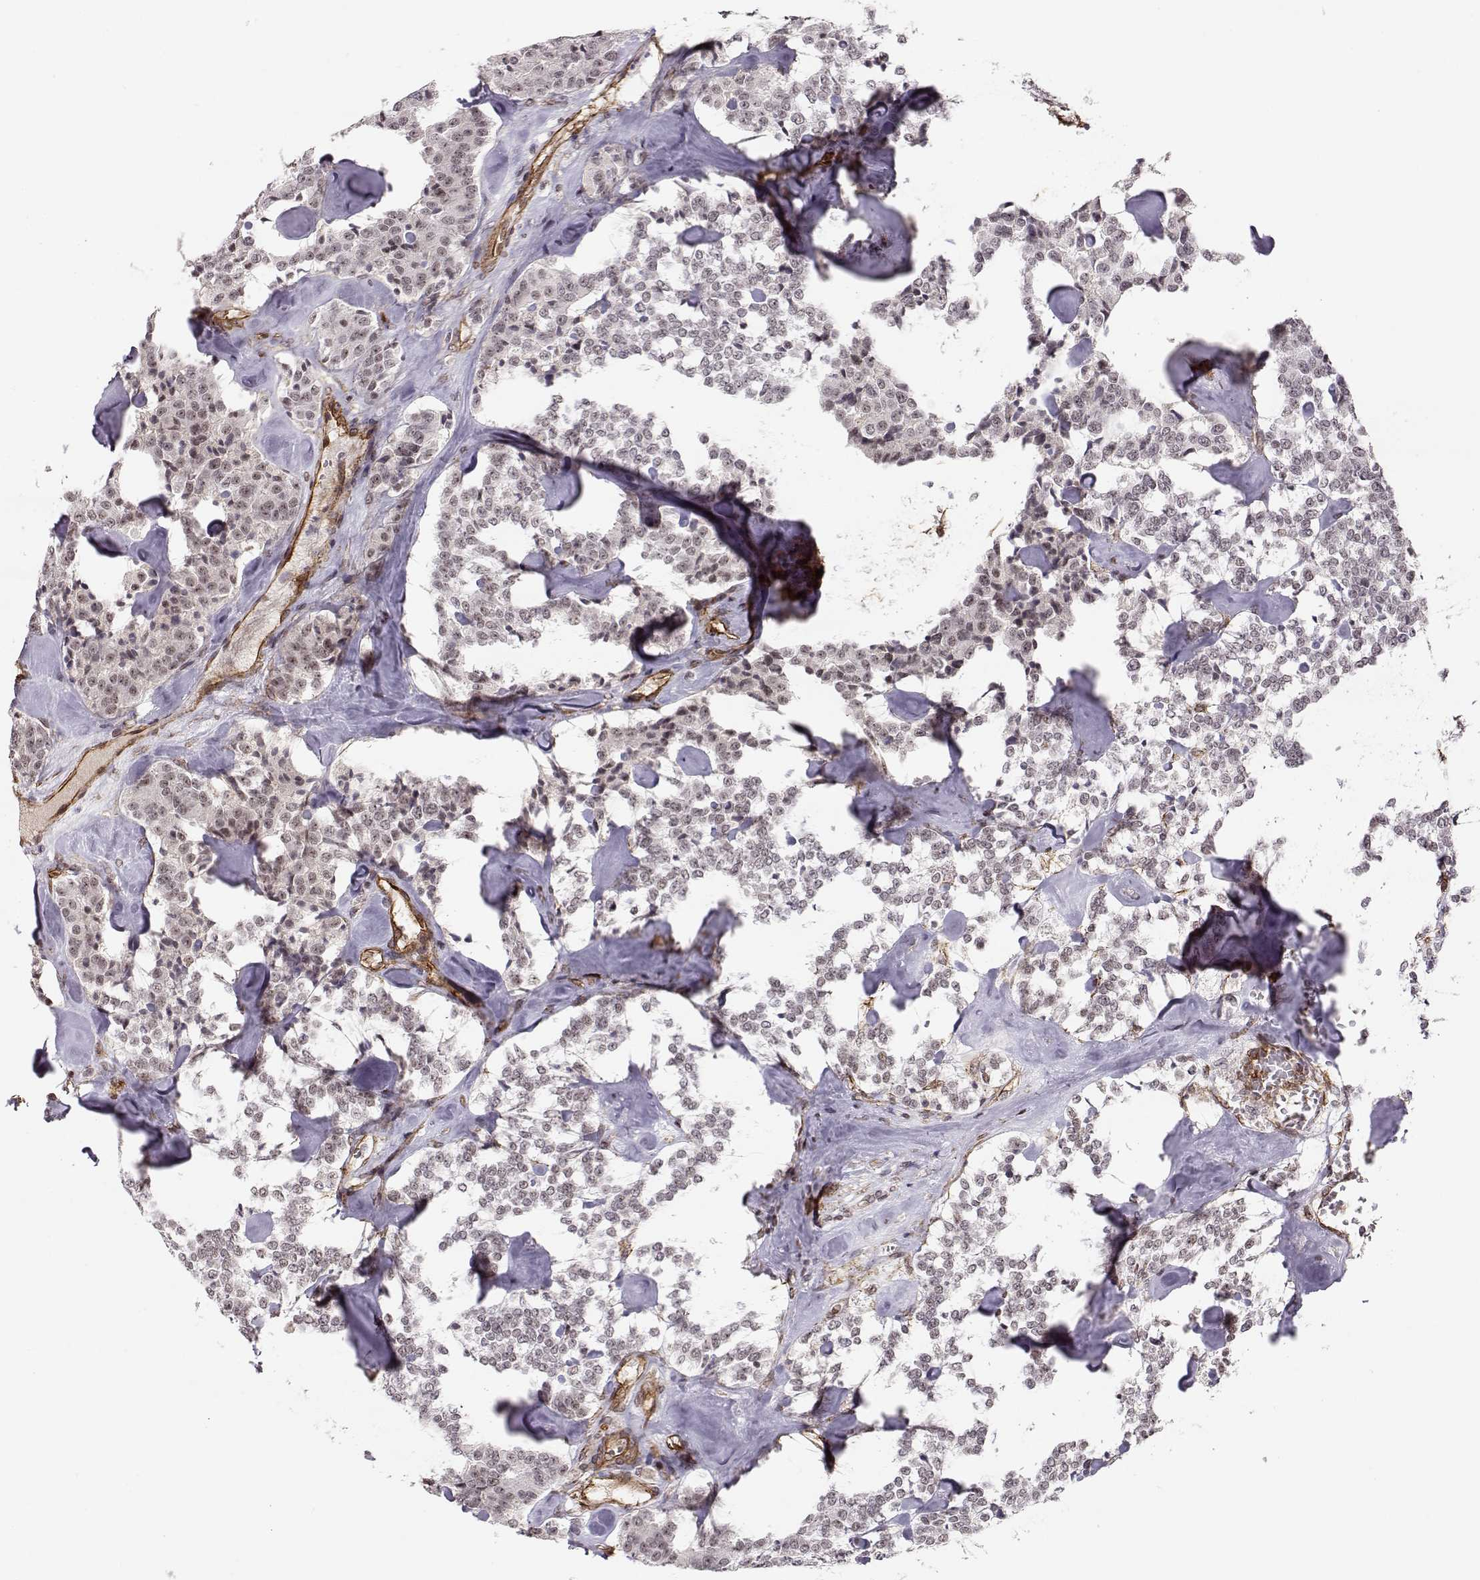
{"staining": {"intensity": "negative", "quantity": "none", "location": "none"}, "tissue": "carcinoid", "cell_type": "Tumor cells", "image_type": "cancer", "snomed": [{"axis": "morphology", "description": "Carcinoid, malignant, NOS"}, {"axis": "topography", "description": "Pancreas"}], "caption": "Carcinoid was stained to show a protein in brown. There is no significant positivity in tumor cells. (Immunohistochemistry (ihc), brightfield microscopy, high magnification).", "gene": "CIR1", "patient": {"sex": "male", "age": 41}}